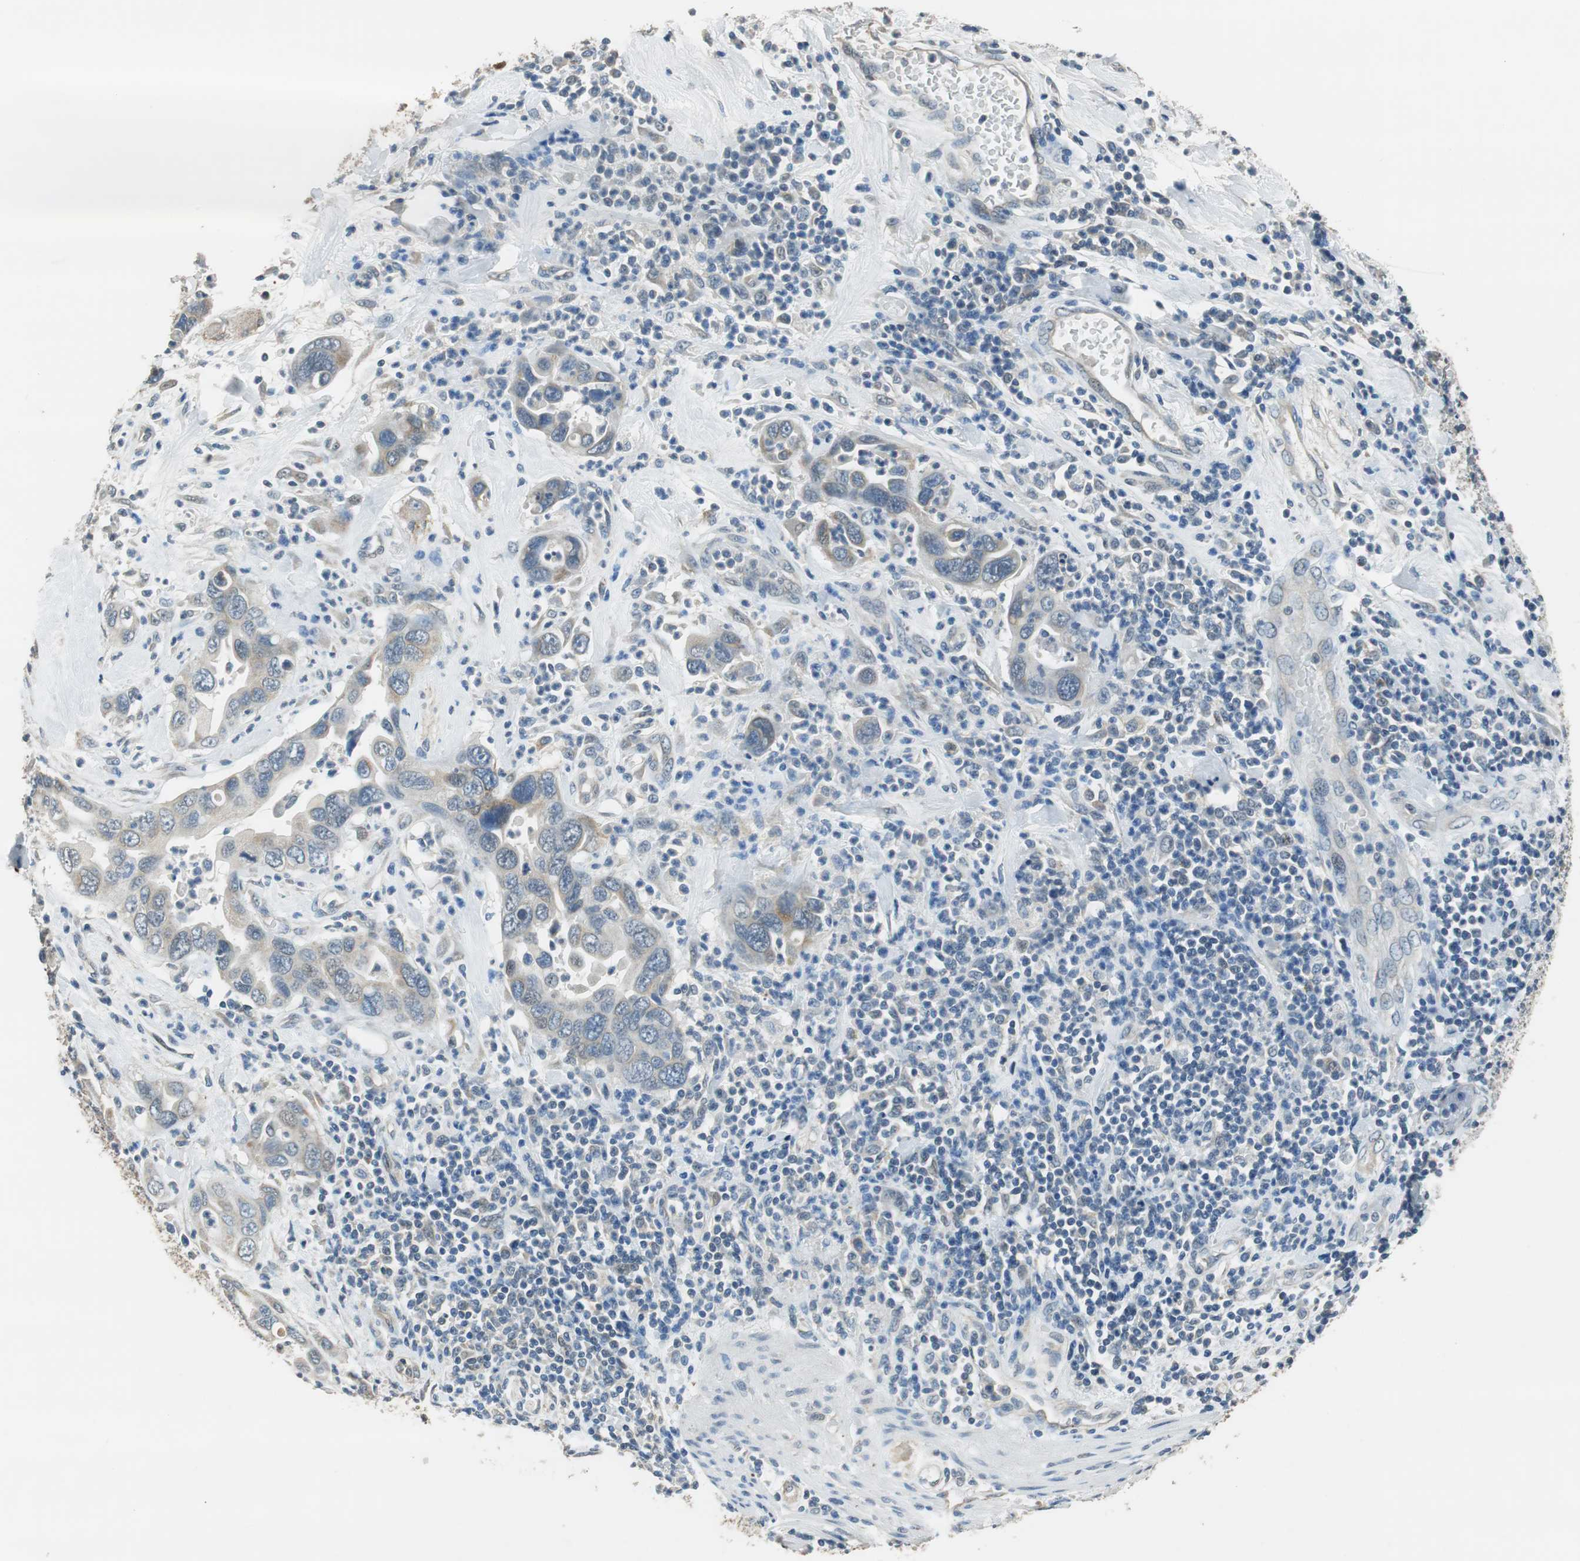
{"staining": {"intensity": "moderate", "quantity": "<25%", "location": "cytoplasmic/membranous"}, "tissue": "pancreatic cancer", "cell_type": "Tumor cells", "image_type": "cancer", "snomed": [{"axis": "morphology", "description": "Adenocarcinoma, NOS"}, {"axis": "topography", "description": "Pancreas"}], "caption": "This histopathology image shows pancreatic adenocarcinoma stained with immunohistochemistry (IHC) to label a protein in brown. The cytoplasmic/membranous of tumor cells show moderate positivity for the protein. Nuclei are counter-stained blue.", "gene": "ALDH4A1", "patient": {"sex": "female", "age": 71}}